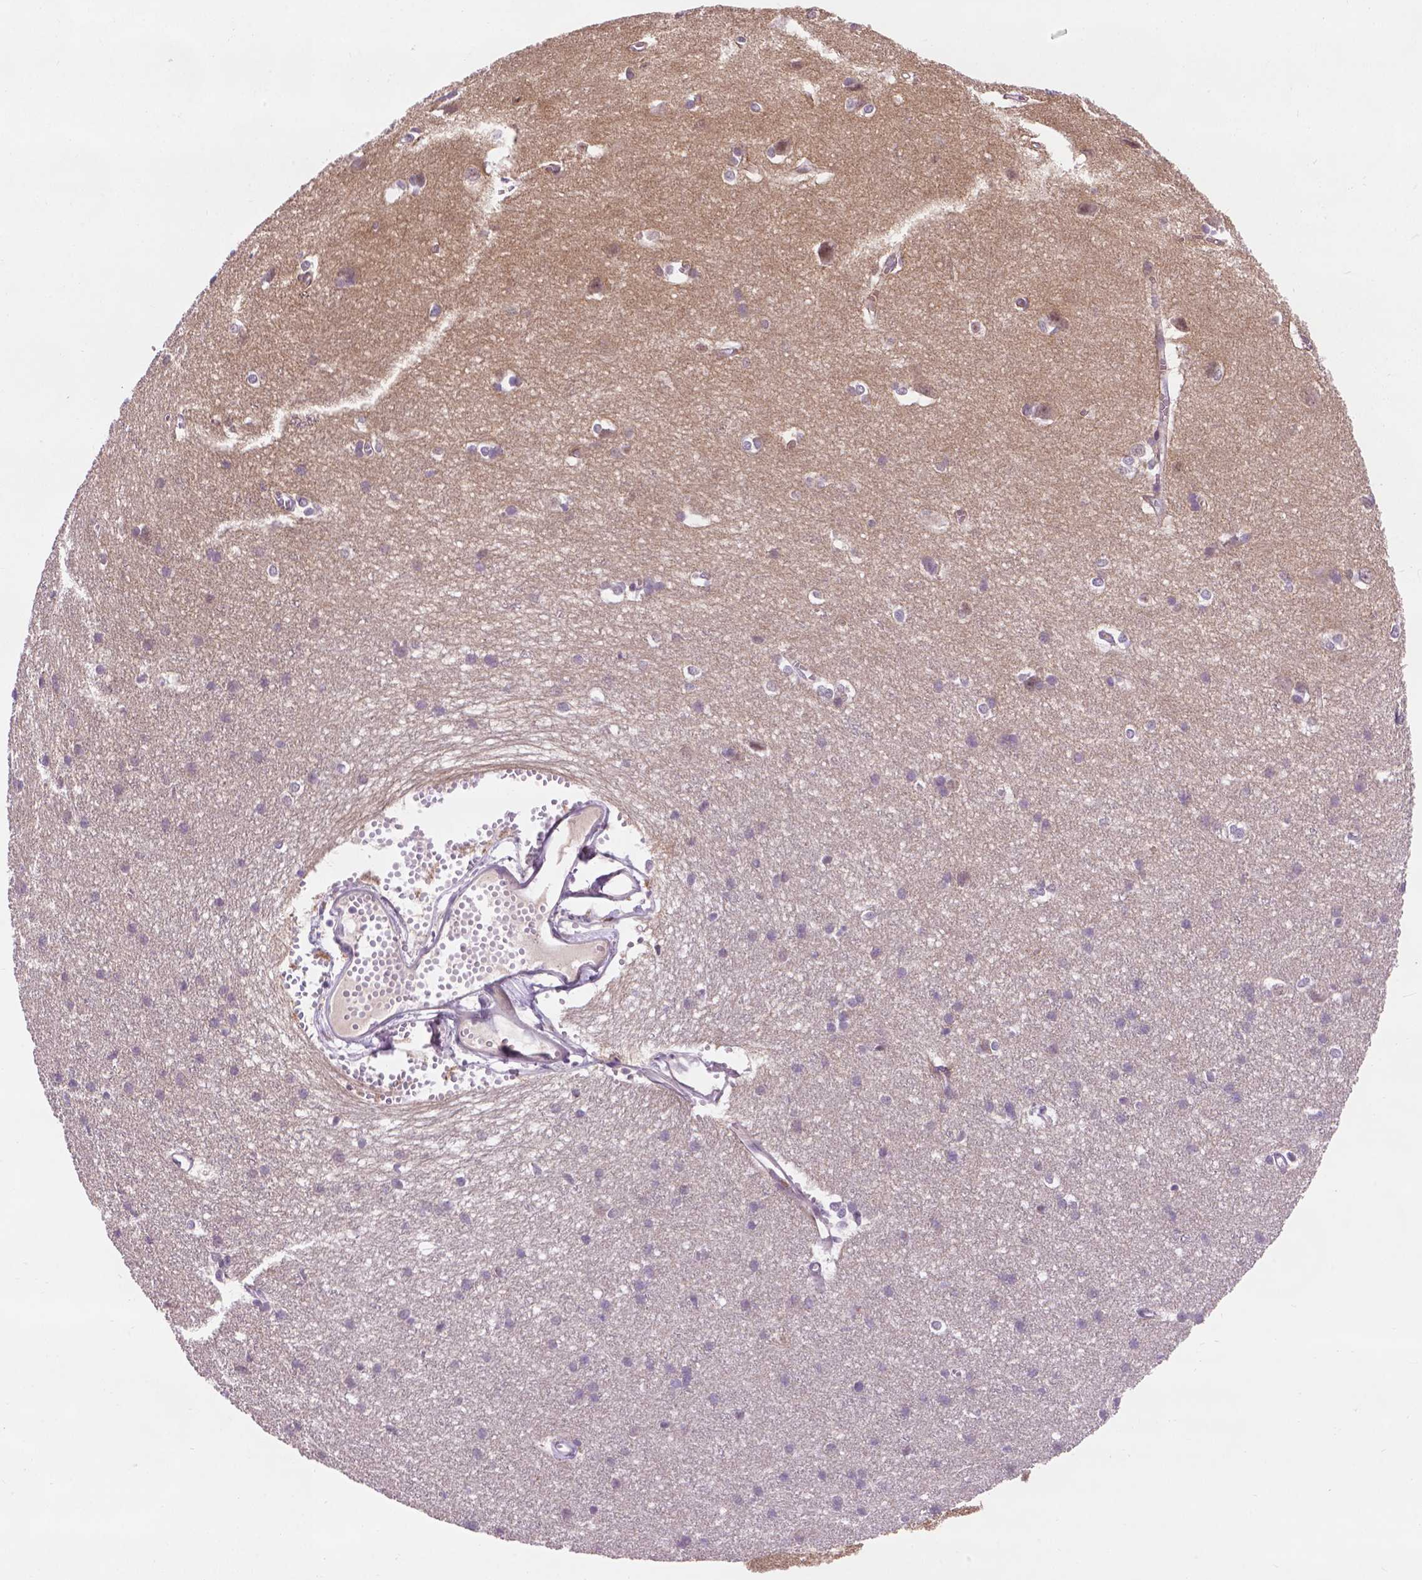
{"staining": {"intensity": "moderate", "quantity": "<25%", "location": "cytoplasmic/membranous"}, "tissue": "cerebral cortex", "cell_type": "Endothelial cells", "image_type": "normal", "snomed": [{"axis": "morphology", "description": "Normal tissue, NOS"}, {"axis": "topography", "description": "Cerebral cortex"}], "caption": "IHC micrograph of normal cerebral cortex: cerebral cortex stained using immunohistochemistry shows low levels of moderate protein expression localized specifically in the cytoplasmic/membranous of endothelial cells, appearing as a cytoplasmic/membranous brown color.", "gene": "GXYLT2", "patient": {"sex": "male", "age": 37}}